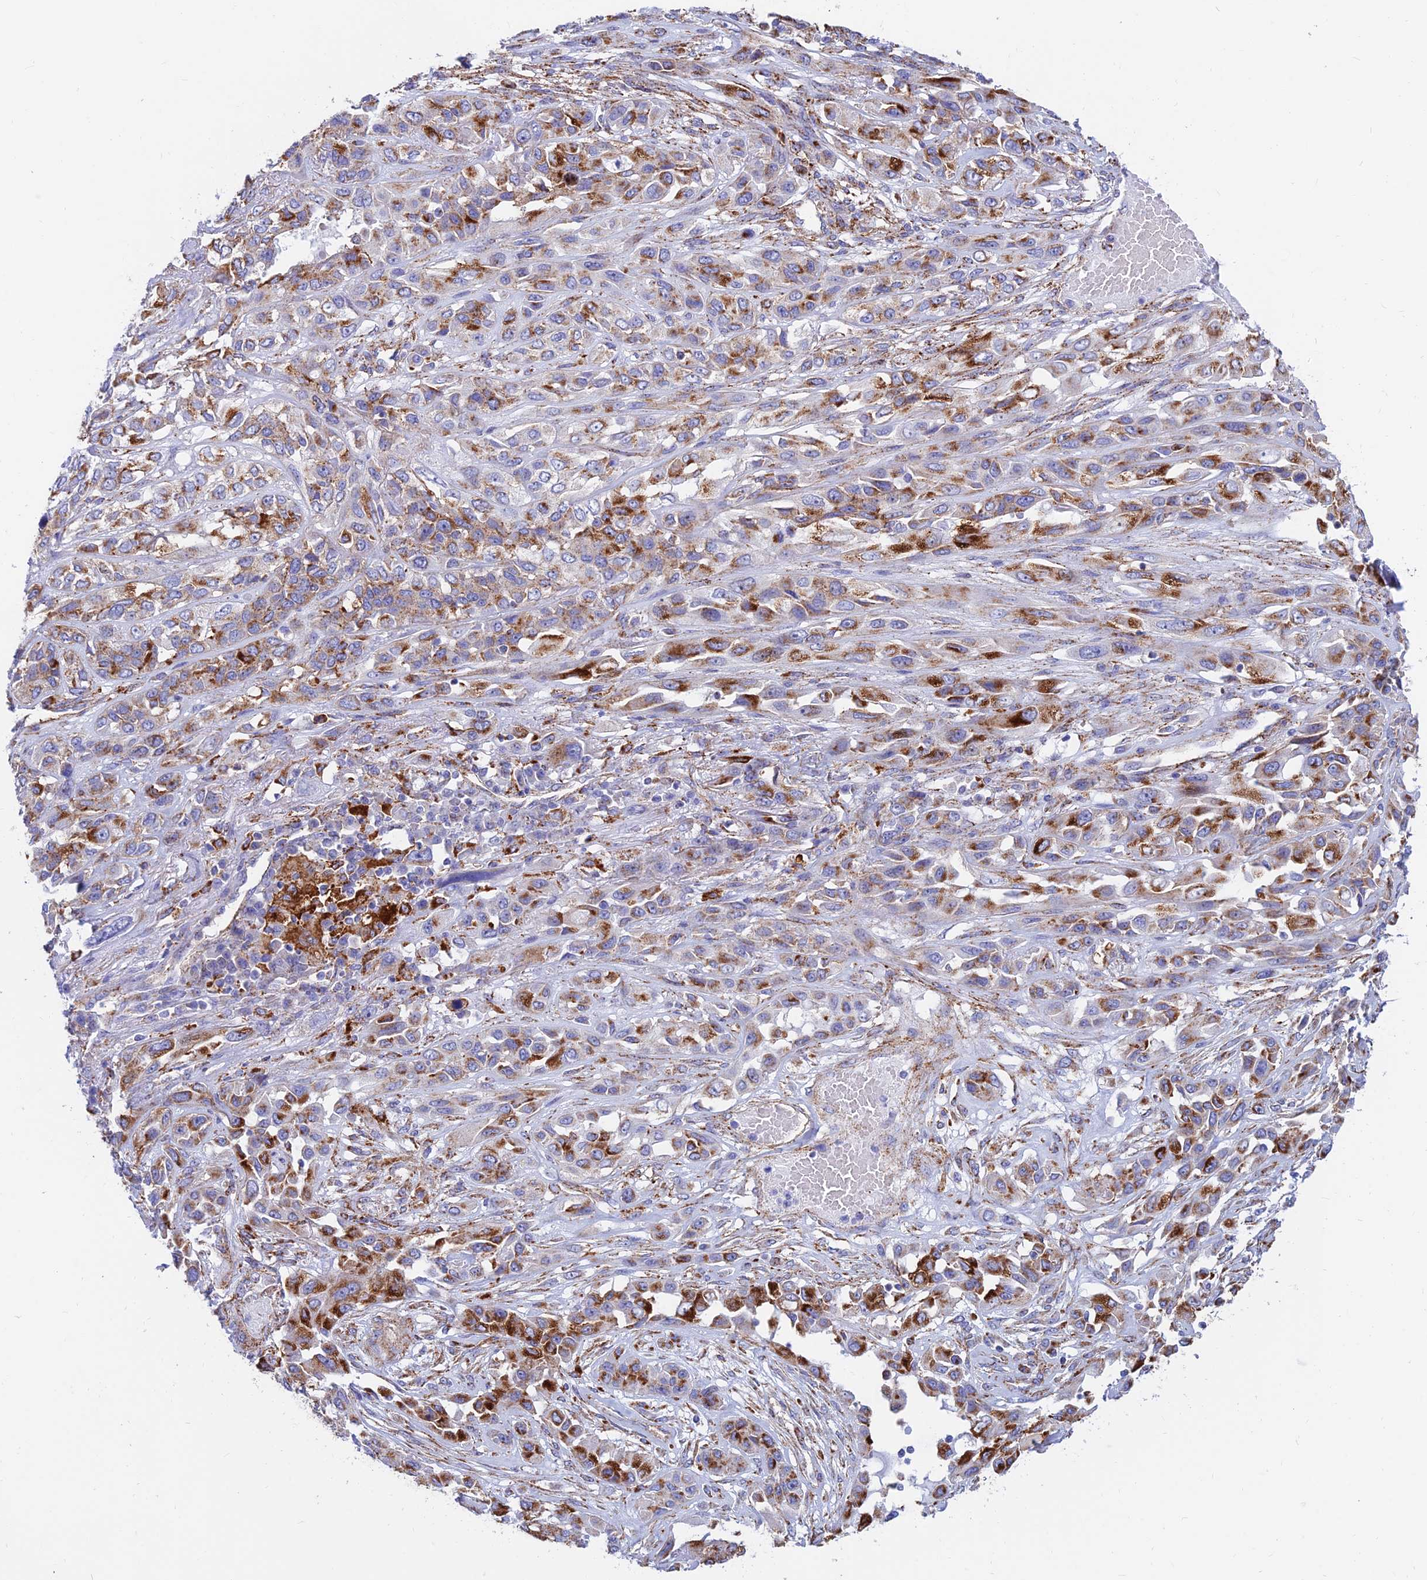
{"staining": {"intensity": "strong", "quantity": "25%-75%", "location": "cytoplasmic/membranous"}, "tissue": "lung cancer", "cell_type": "Tumor cells", "image_type": "cancer", "snomed": [{"axis": "morphology", "description": "Squamous cell carcinoma, NOS"}, {"axis": "topography", "description": "Lung"}], "caption": "An IHC micrograph of neoplastic tissue is shown. Protein staining in brown labels strong cytoplasmic/membranous positivity in lung cancer within tumor cells. Immunohistochemistry stains the protein of interest in brown and the nuclei are stained blue.", "gene": "SPNS1", "patient": {"sex": "female", "age": 70}}